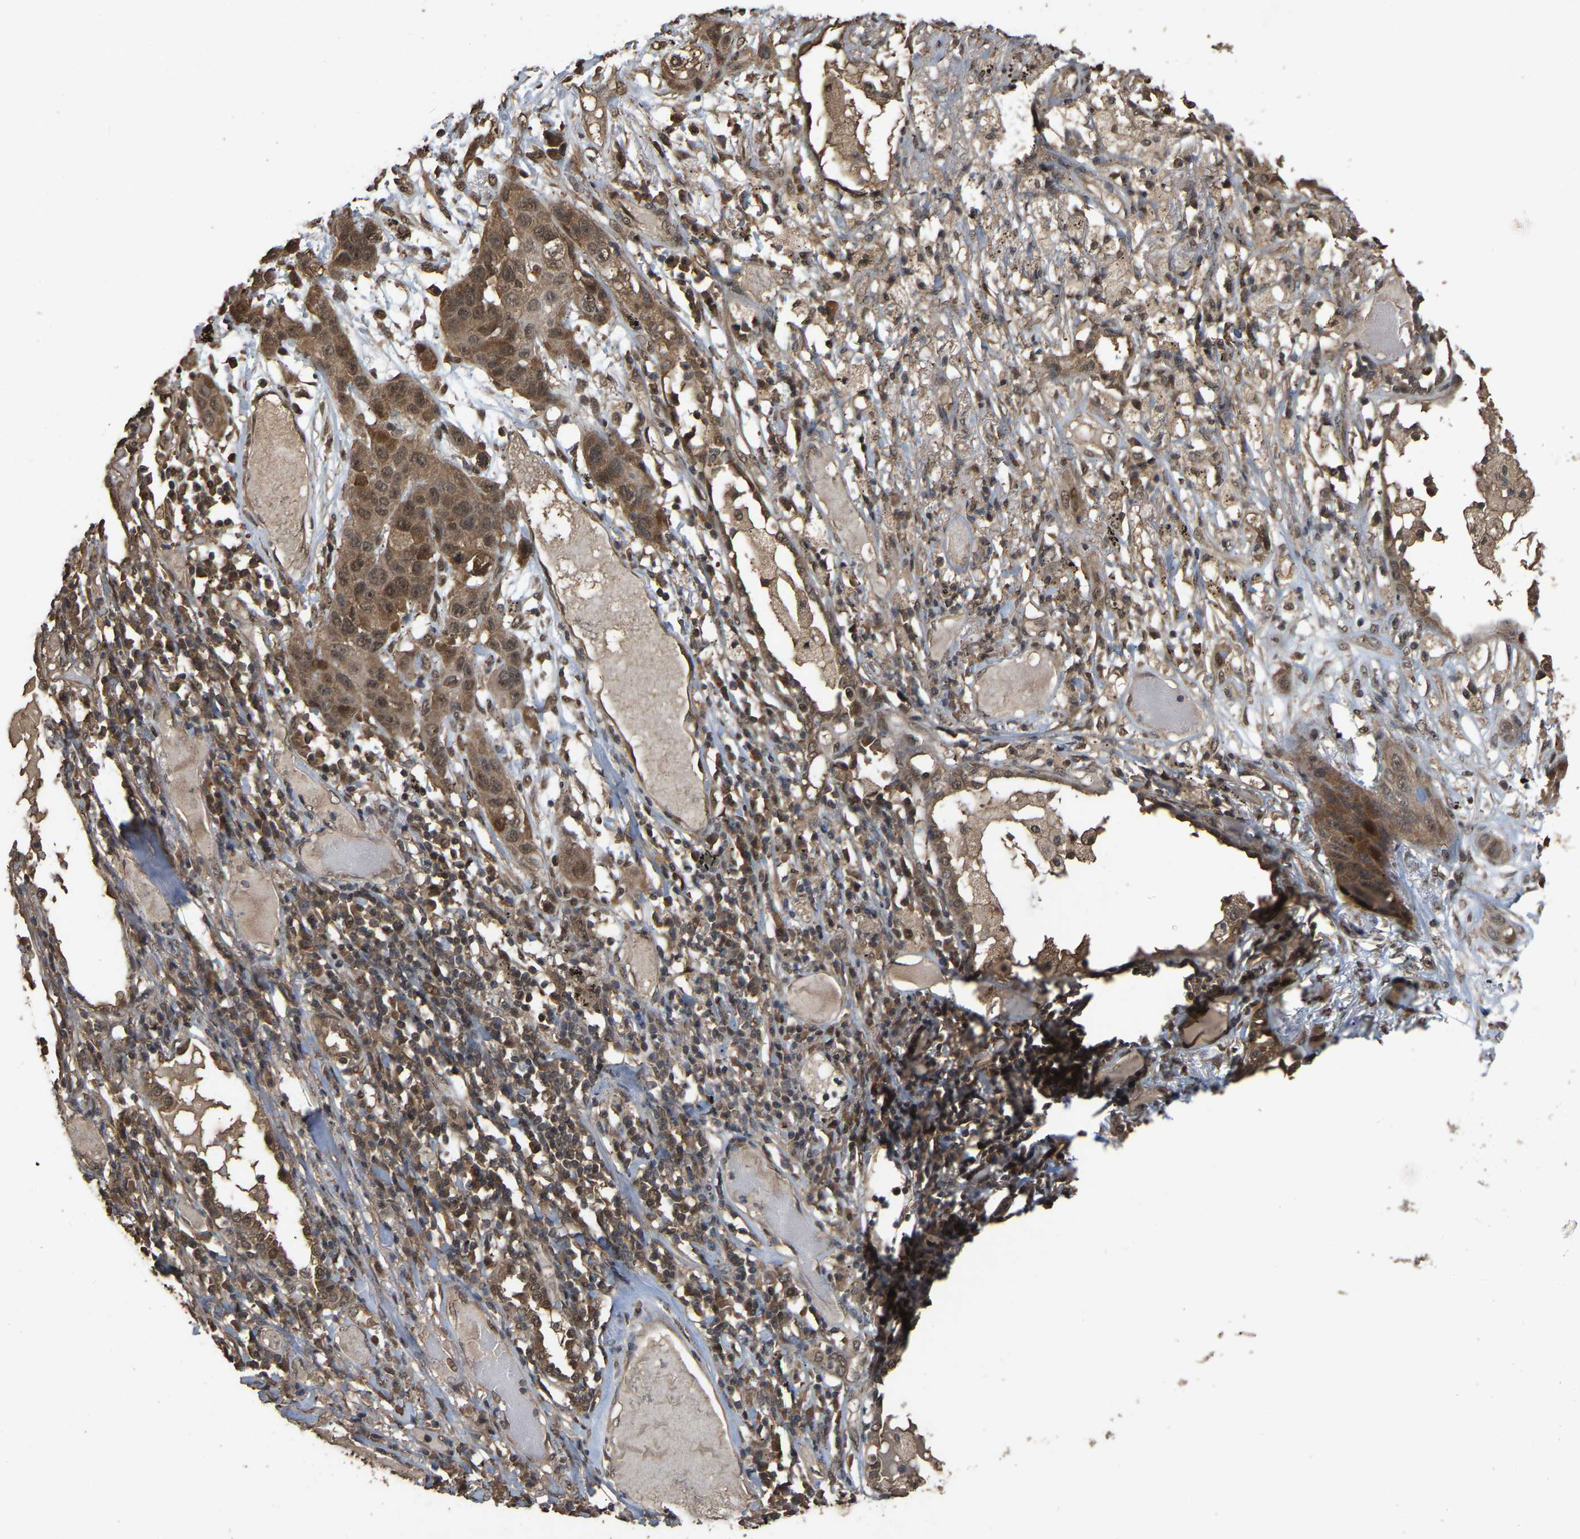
{"staining": {"intensity": "moderate", "quantity": ">75%", "location": "cytoplasmic/membranous"}, "tissue": "lung cancer", "cell_type": "Tumor cells", "image_type": "cancer", "snomed": [{"axis": "morphology", "description": "Squamous cell carcinoma, NOS"}, {"axis": "topography", "description": "Lung"}], "caption": "Moderate cytoplasmic/membranous protein positivity is present in approximately >75% of tumor cells in lung cancer.", "gene": "ARHGAP23", "patient": {"sex": "male", "age": 71}}